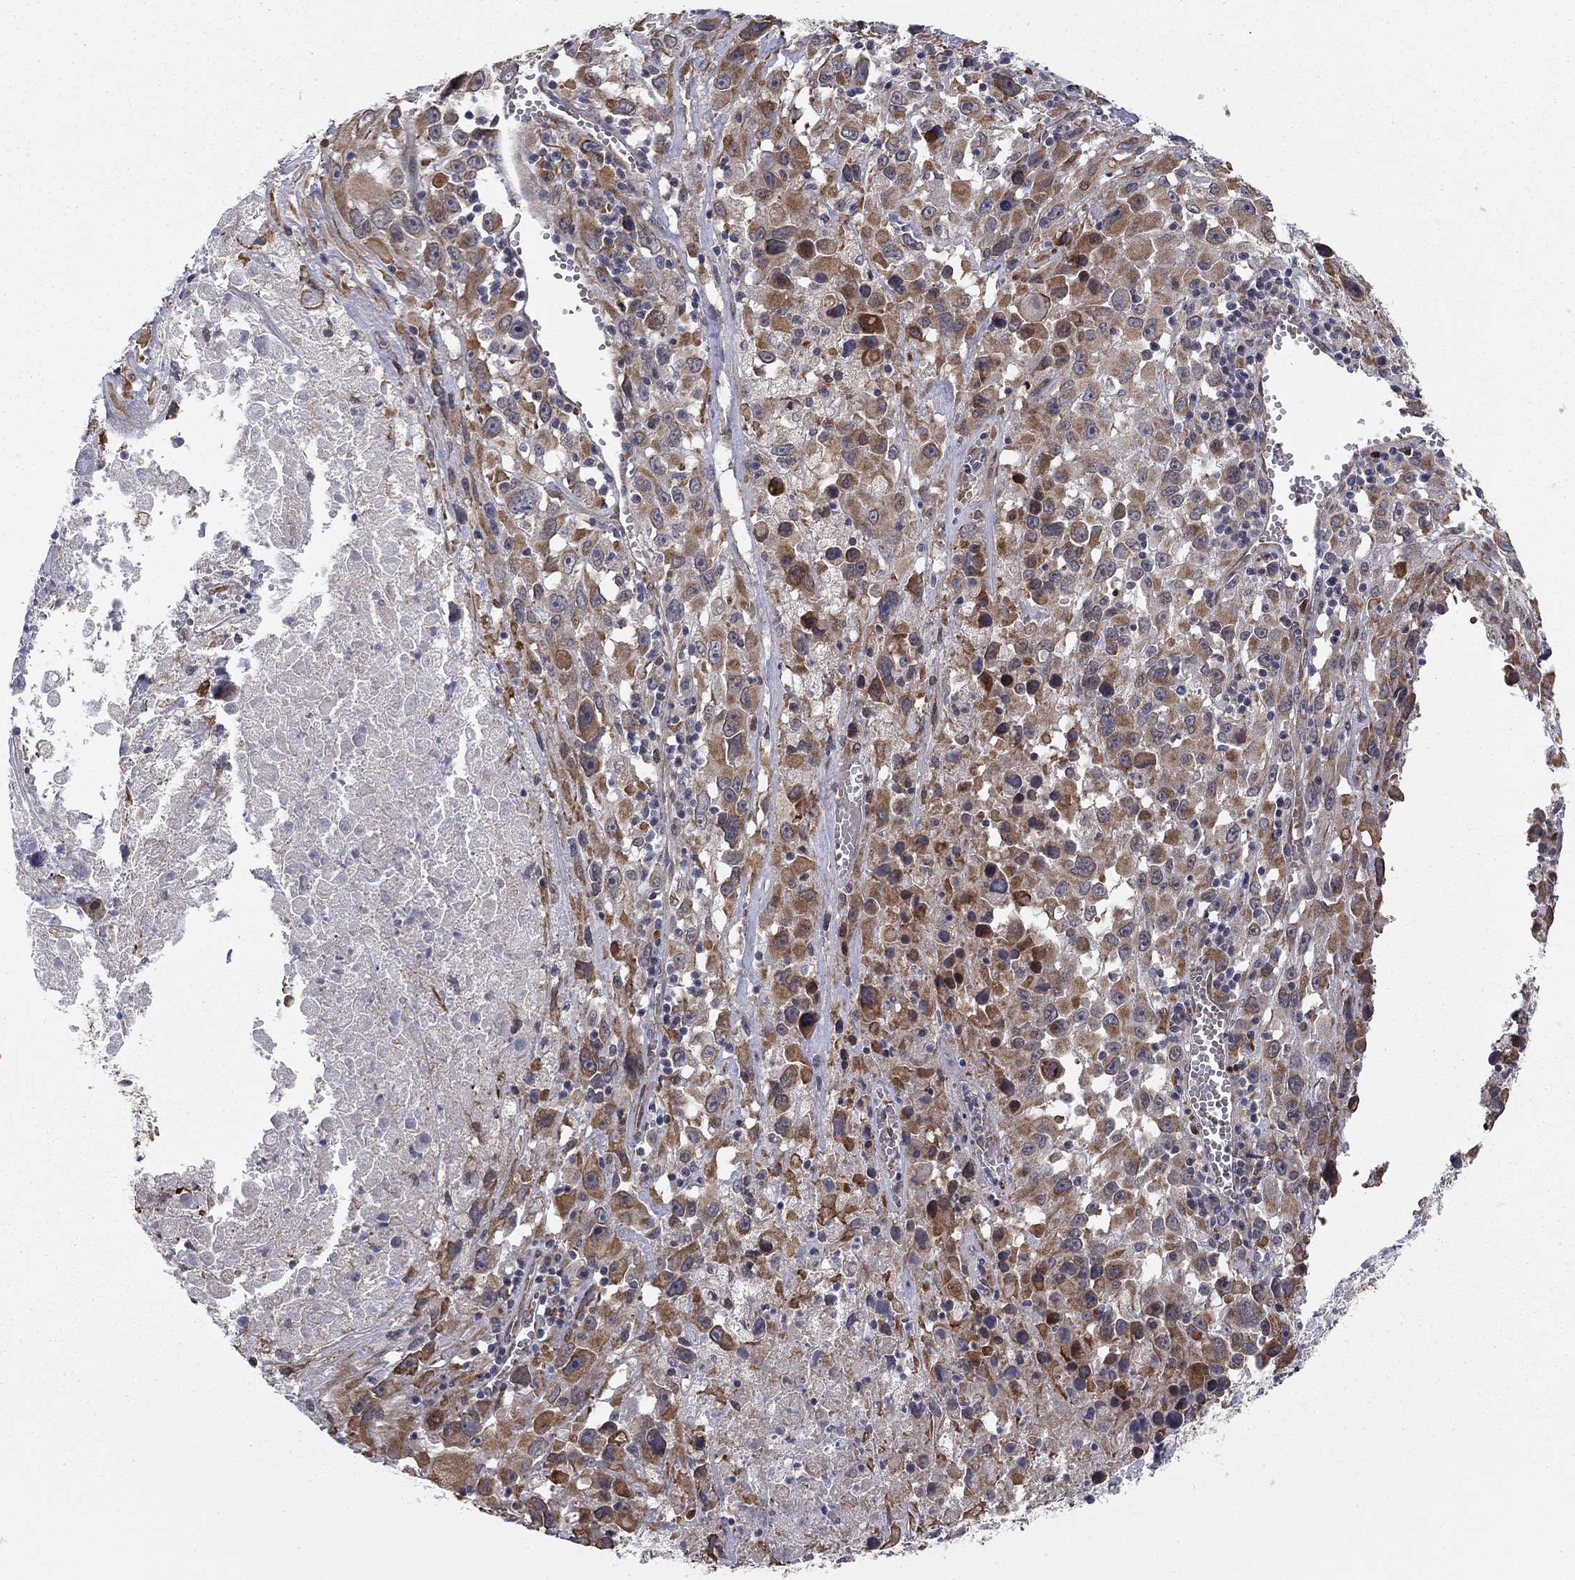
{"staining": {"intensity": "moderate", "quantity": ">75%", "location": "cytoplasmic/membranous"}, "tissue": "melanoma", "cell_type": "Tumor cells", "image_type": "cancer", "snomed": [{"axis": "morphology", "description": "Malignant melanoma, Metastatic site"}, {"axis": "topography", "description": "Lymph node"}], "caption": "Human malignant melanoma (metastatic site) stained for a protein (brown) displays moderate cytoplasmic/membranous positive expression in approximately >75% of tumor cells.", "gene": "BCL11A", "patient": {"sex": "male", "age": 50}}